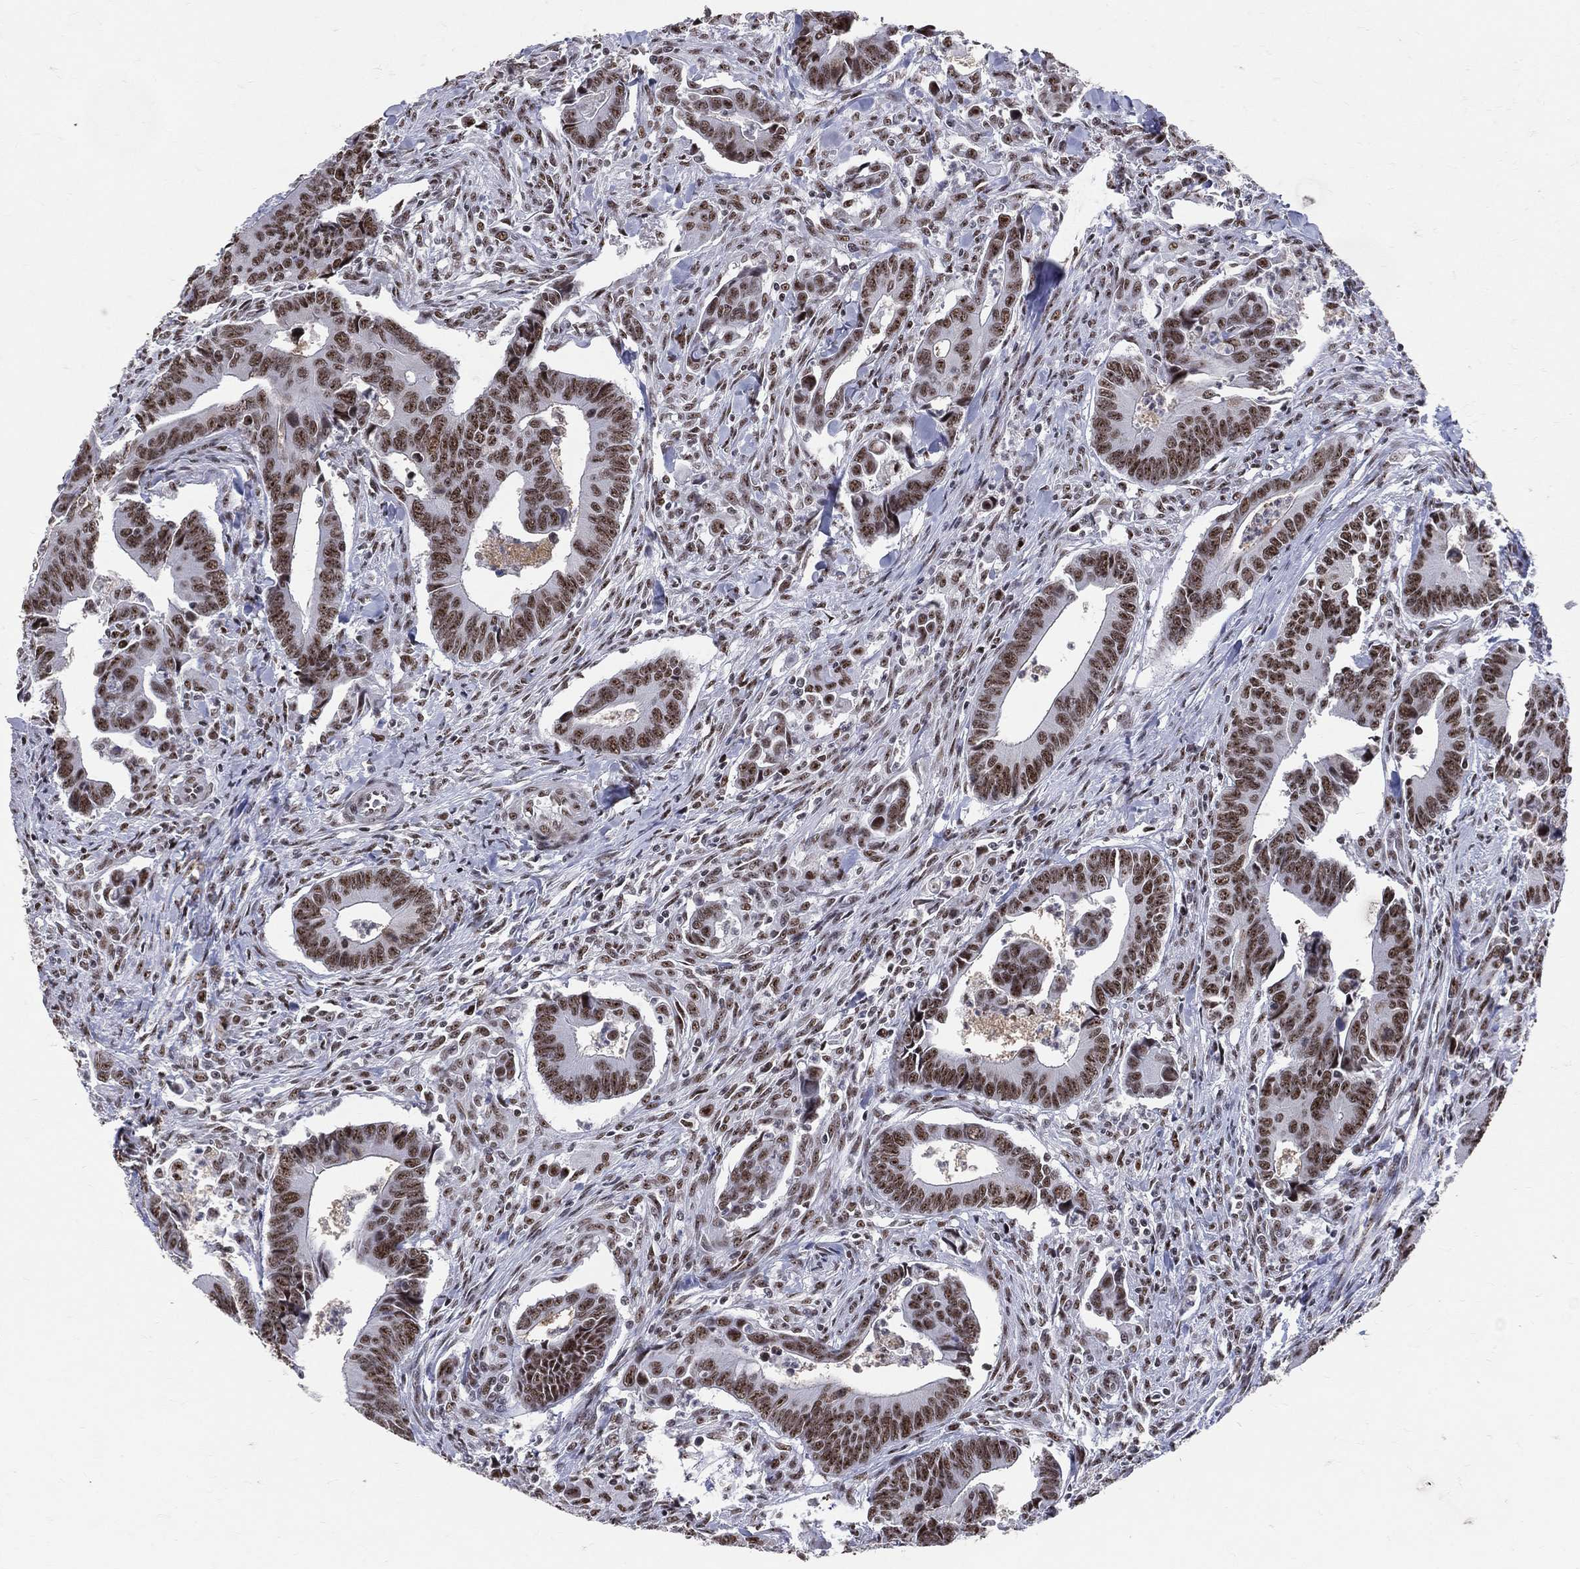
{"staining": {"intensity": "strong", "quantity": ">75%", "location": "nuclear"}, "tissue": "colorectal cancer", "cell_type": "Tumor cells", "image_type": "cancer", "snomed": [{"axis": "morphology", "description": "Adenocarcinoma, NOS"}, {"axis": "topography", "description": "Rectum"}], "caption": "High-power microscopy captured an immunohistochemistry photomicrograph of colorectal cancer, revealing strong nuclear expression in about >75% of tumor cells. The protein is shown in brown color, while the nuclei are stained blue.", "gene": "CDK7", "patient": {"sex": "male", "age": 67}}